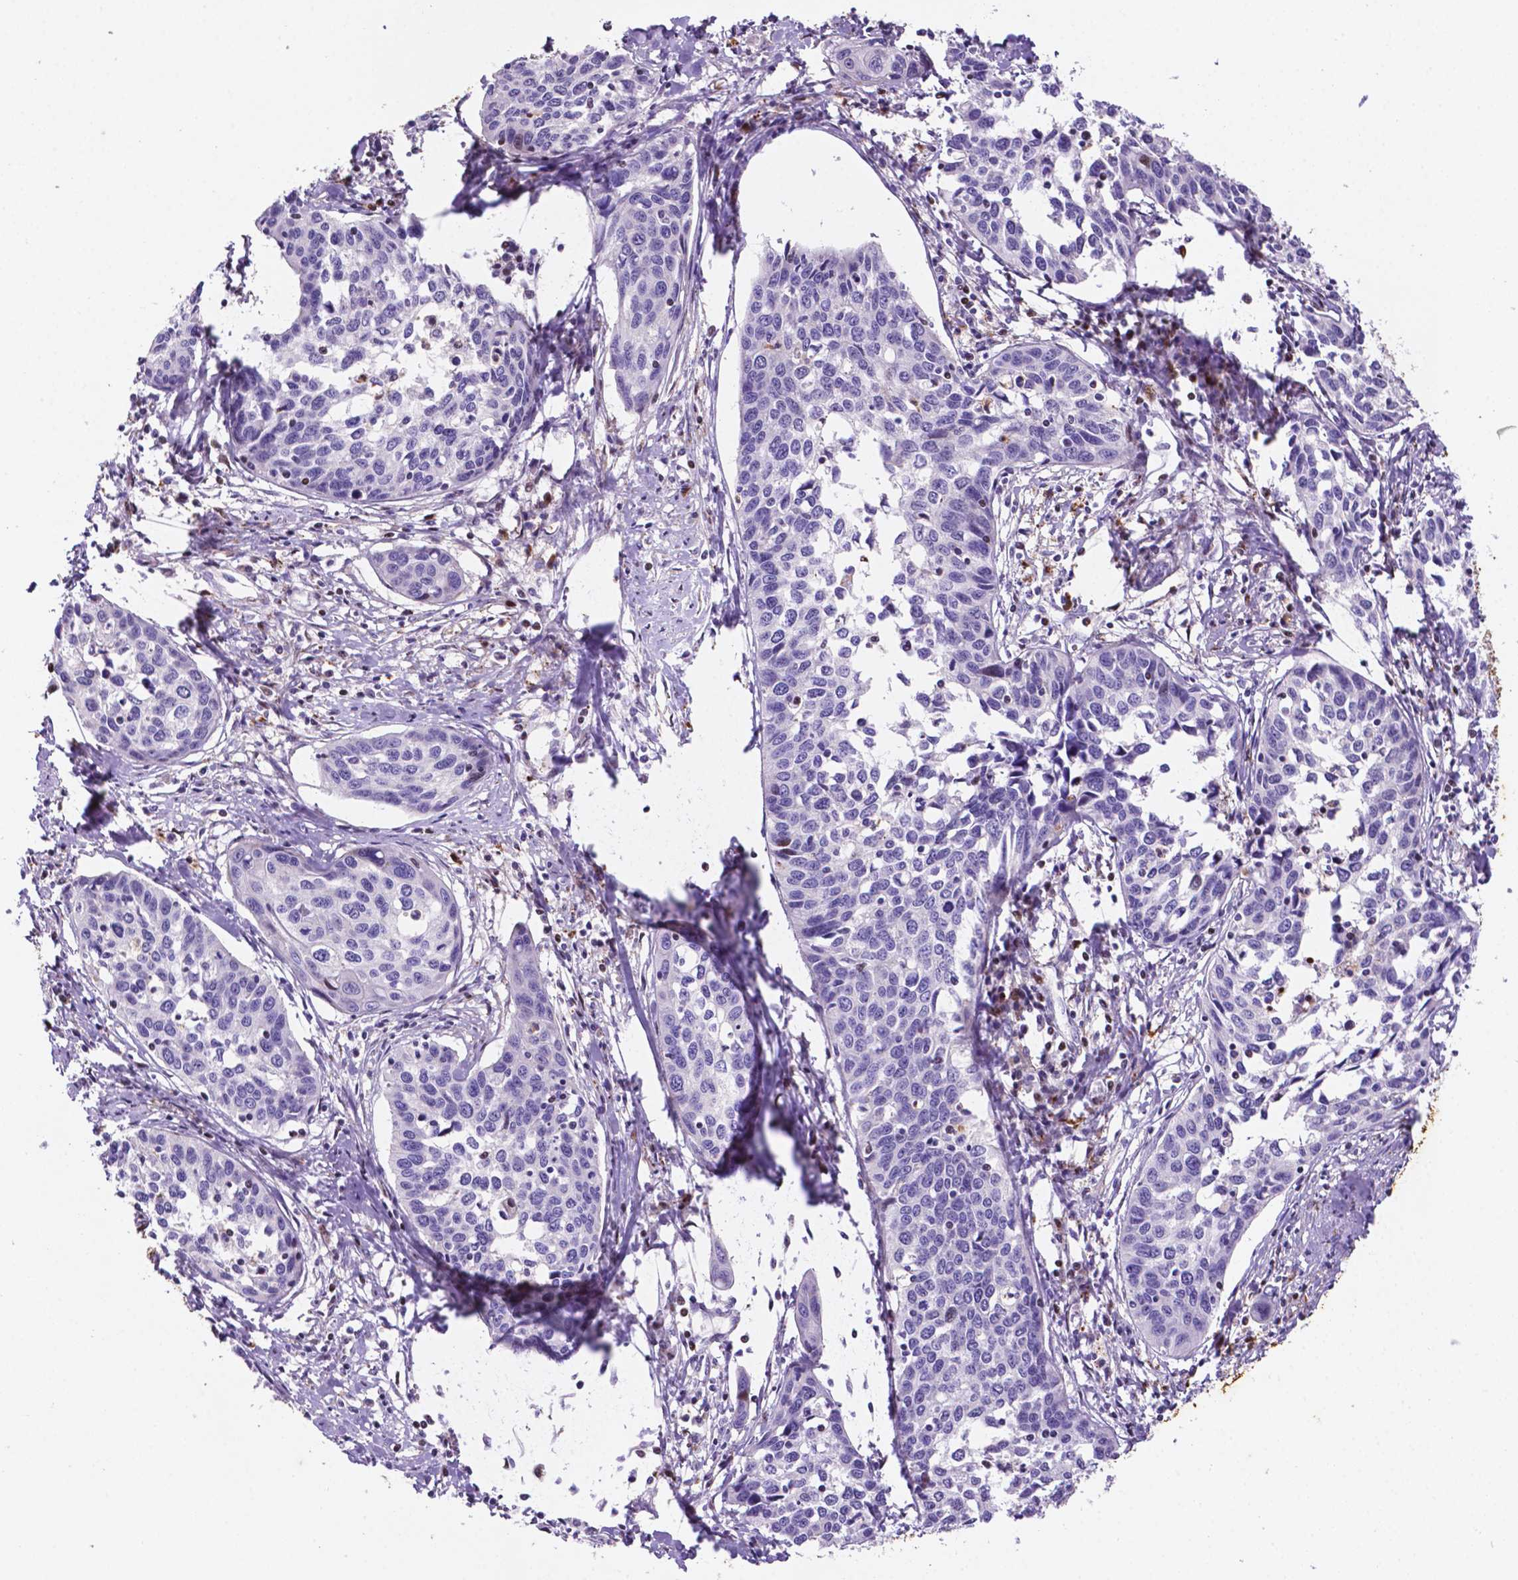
{"staining": {"intensity": "negative", "quantity": "none", "location": "none"}, "tissue": "cervical cancer", "cell_type": "Tumor cells", "image_type": "cancer", "snomed": [{"axis": "morphology", "description": "Squamous cell carcinoma, NOS"}, {"axis": "topography", "description": "Cervix"}], "caption": "A micrograph of human squamous cell carcinoma (cervical) is negative for staining in tumor cells.", "gene": "TM4SF20", "patient": {"sex": "female", "age": 31}}